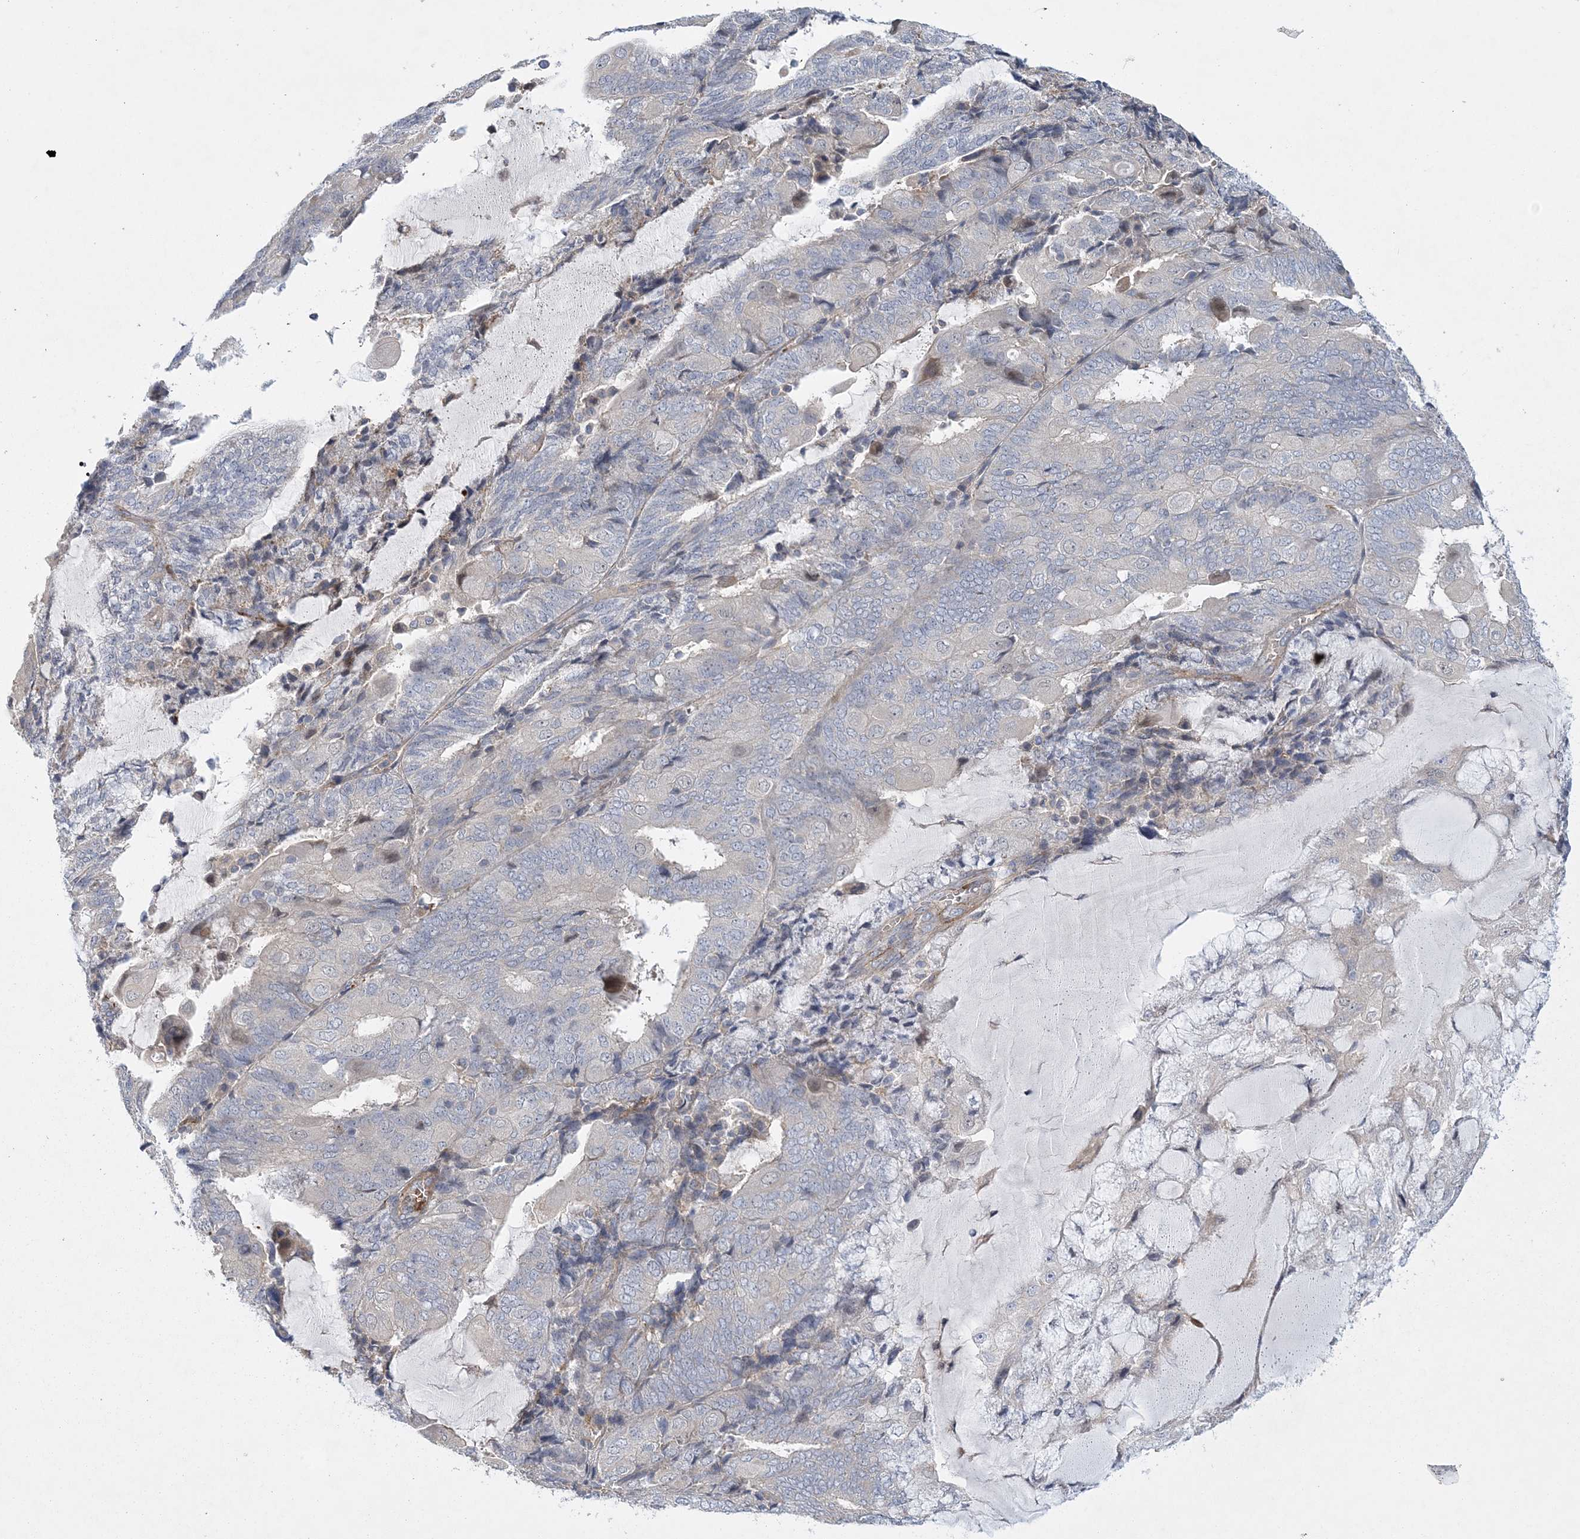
{"staining": {"intensity": "negative", "quantity": "none", "location": "none"}, "tissue": "endometrial cancer", "cell_type": "Tumor cells", "image_type": "cancer", "snomed": [{"axis": "morphology", "description": "Adenocarcinoma, NOS"}, {"axis": "topography", "description": "Endometrium"}], "caption": "This is an IHC photomicrograph of endometrial cancer. There is no positivity in tumor cells.", "gene": "CALN1", "patient": {"sex": "female", "age": 81}}